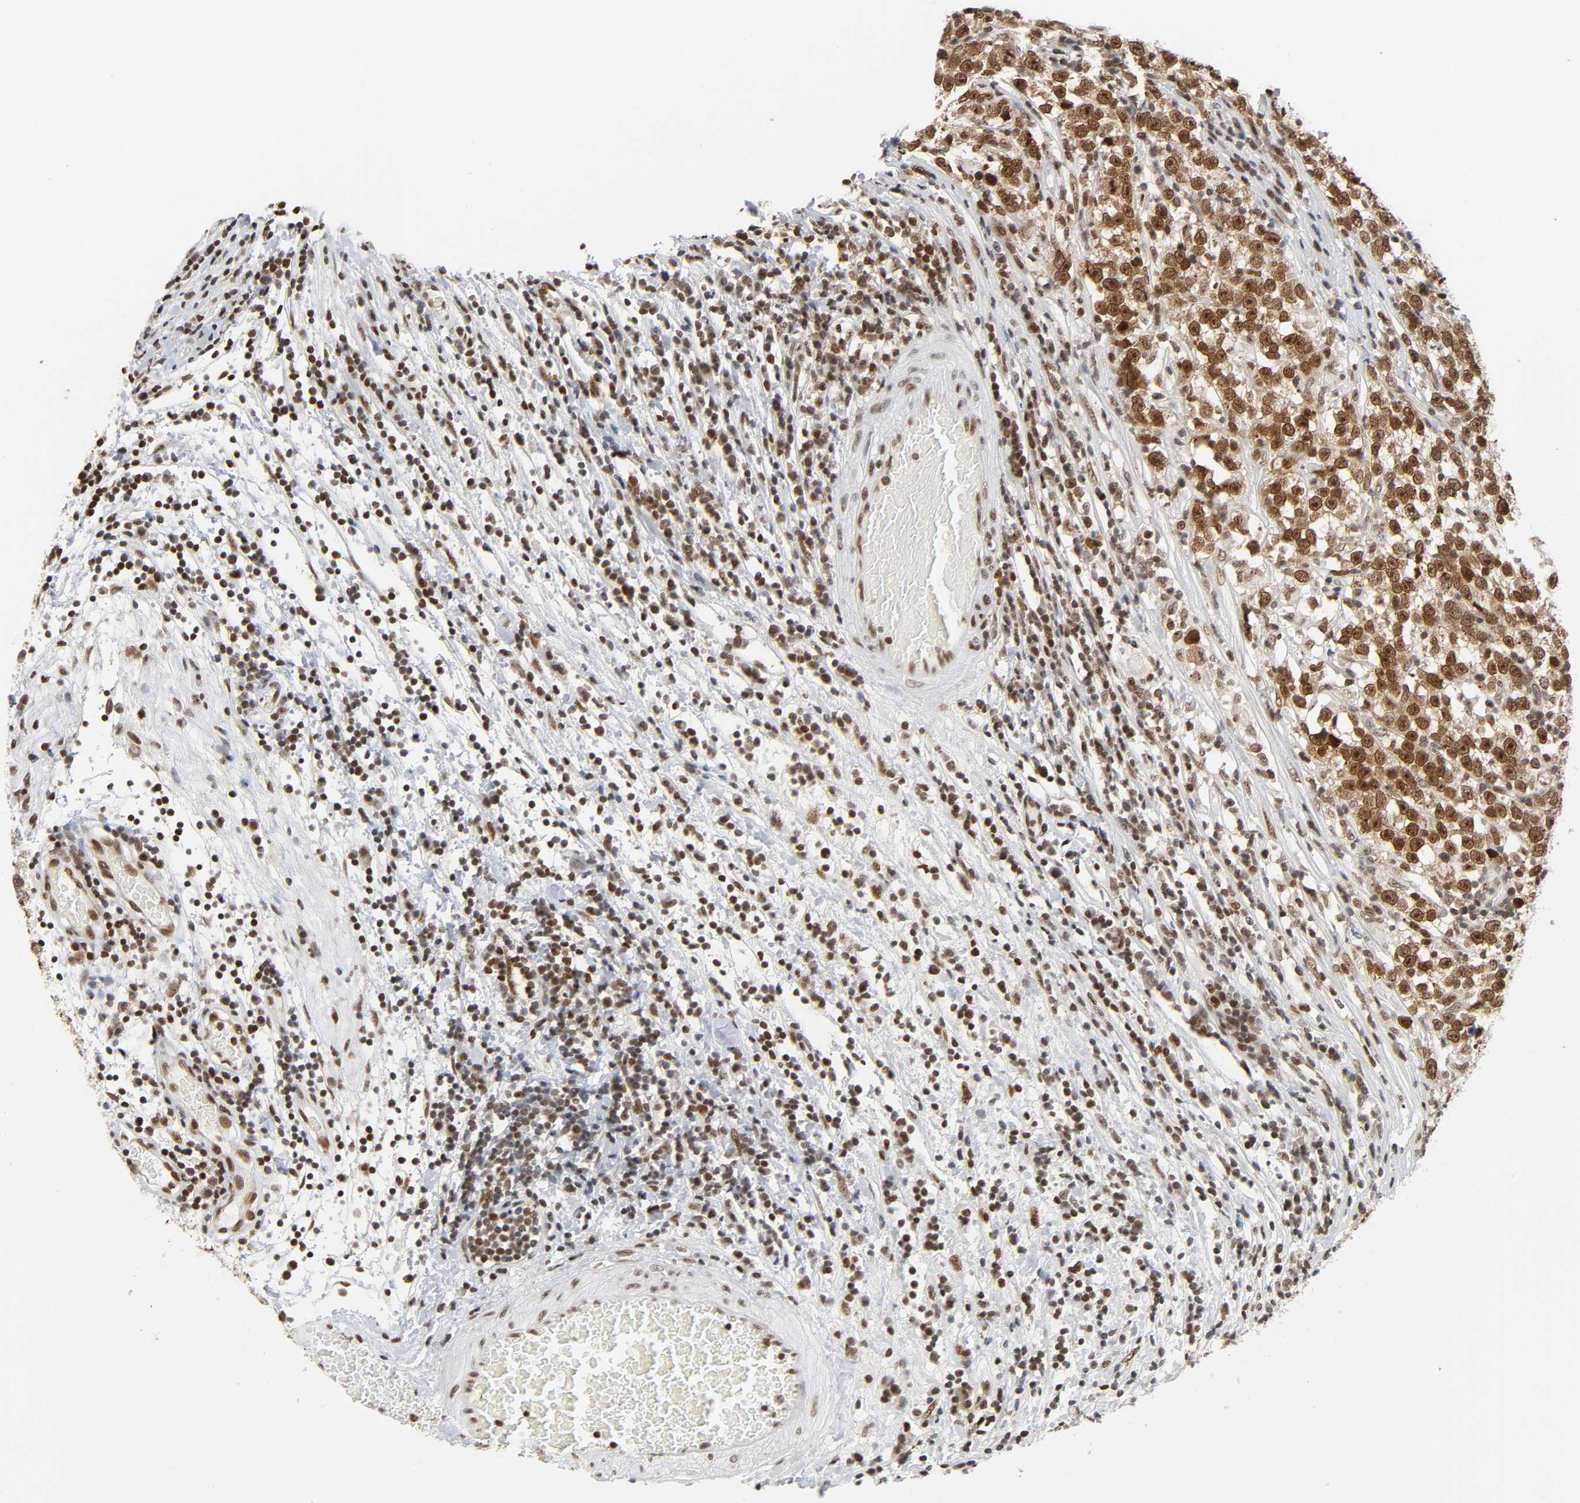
{"staining": {"intensity": "strong", "quantity": ">75%", "location": "nuclear"}, "tissue": "testis cancer", "cell_type": "Tumor cells", "image_type": "cancer", "snomed": [{"axis": "morphology", "description": "Seminoma, NOS"}, {"axis": "topography", "description": "Testis"}], "caption": "An image of seminoma (testis) stained for a protein reveals strong nuclear brown staining in tumor cells. The protein of interest is stained brown, and the nuclei are stained in blue (DAB (3,3'-diaminobenzidine) IHC with brightfield microscopy, high magnification).", "gene": "SUMO1", "patient": {"sex": "male", "age": 43}}